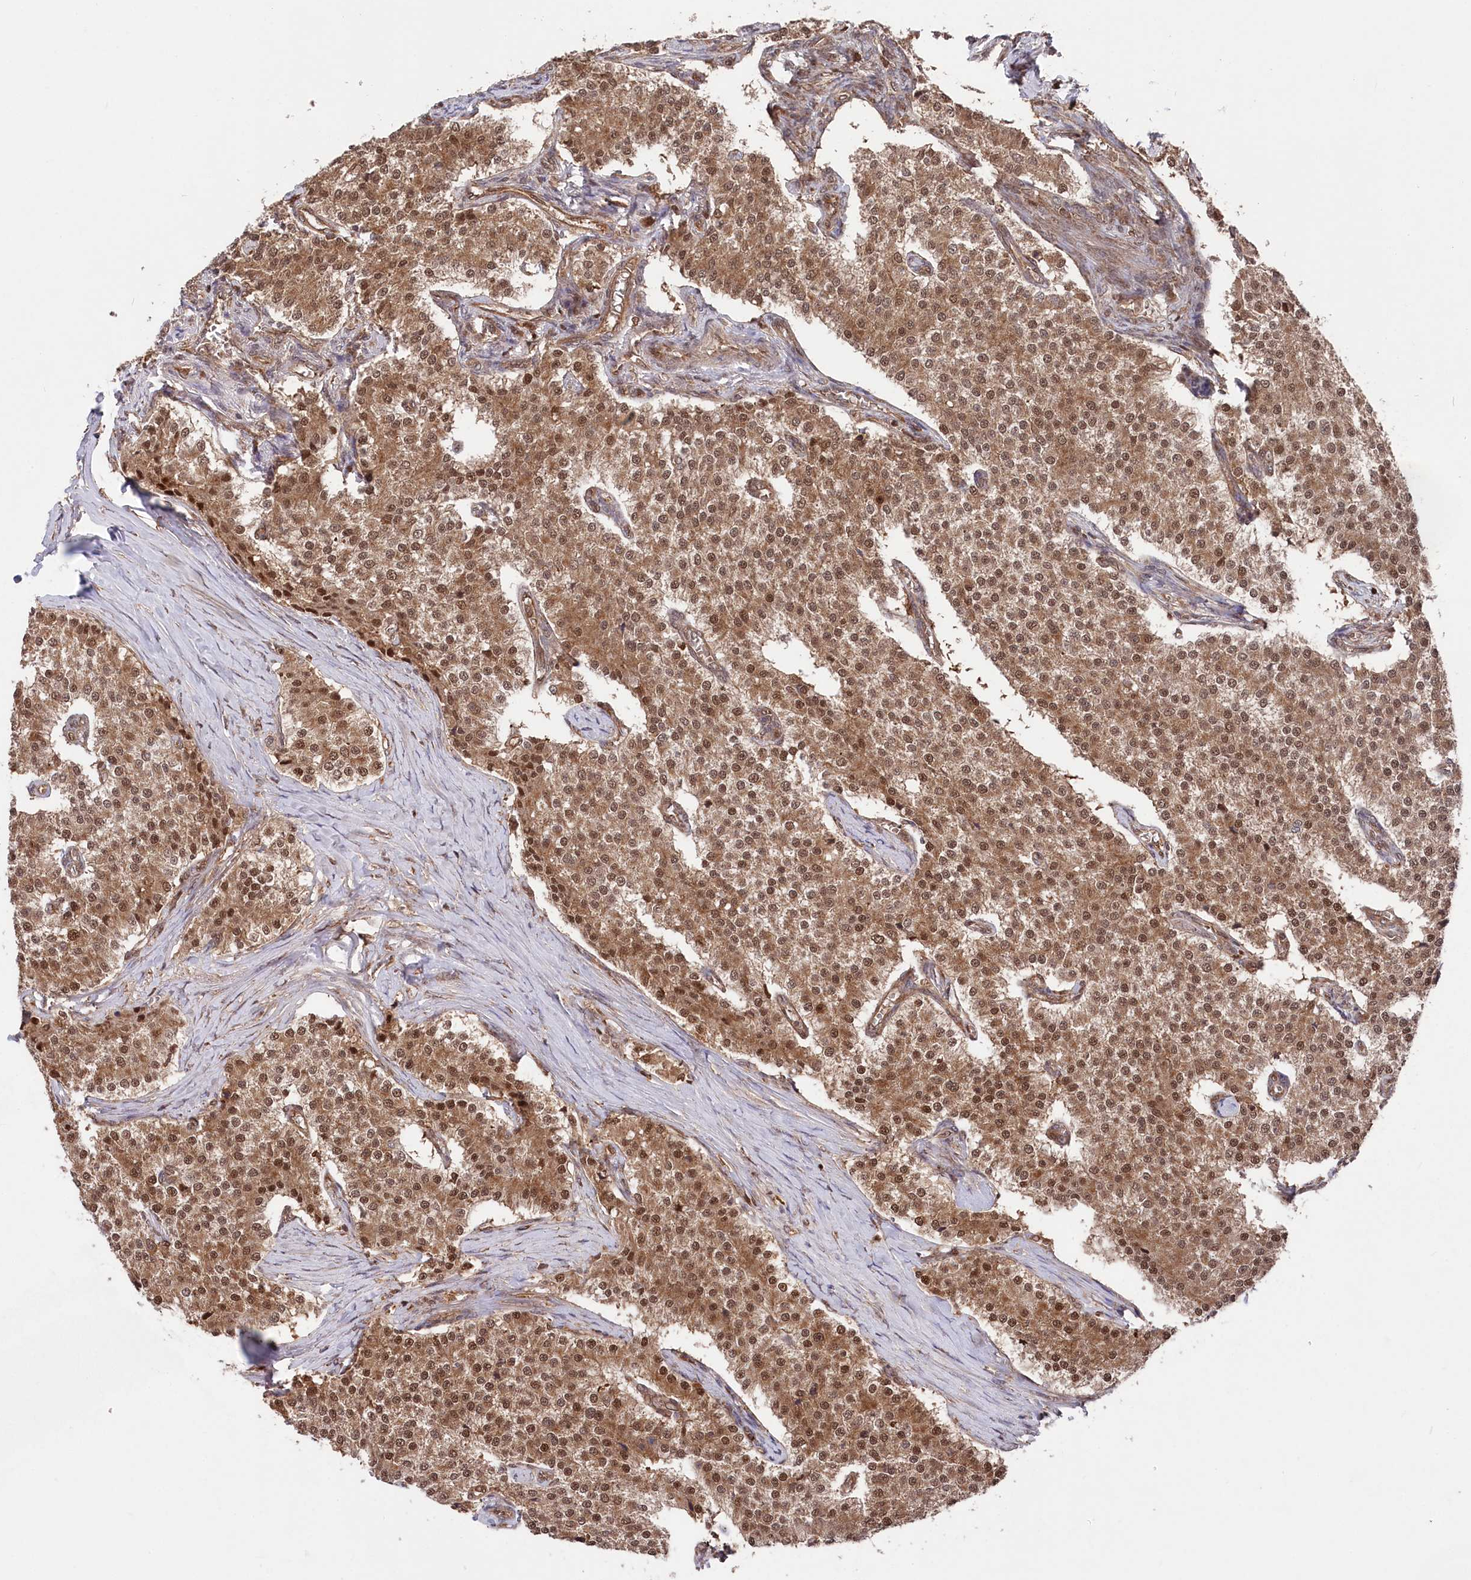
{"staining": {"intensity": "strong", "quantity": ">75%", "location": "cytoplasmic/membranous,nuclear"}, "tissue": "carcinoid", "cell_type": "Tumor cells", "image_type": "cancer", "snomed": [{"axis": "morphology", "description": "Carcinoid, malignant, NOS"}, {"axis": "topography", "description": "Colon"}], "caption": "An image showing strong cytoplasmic/membranous and nuclear expression in about >75% of tumor cells in carcinoid (malignant), as visualized by brown immunohistochemical staining.", "gene": "PSMA1", "patient": {"sex": "female", "age": 52}}